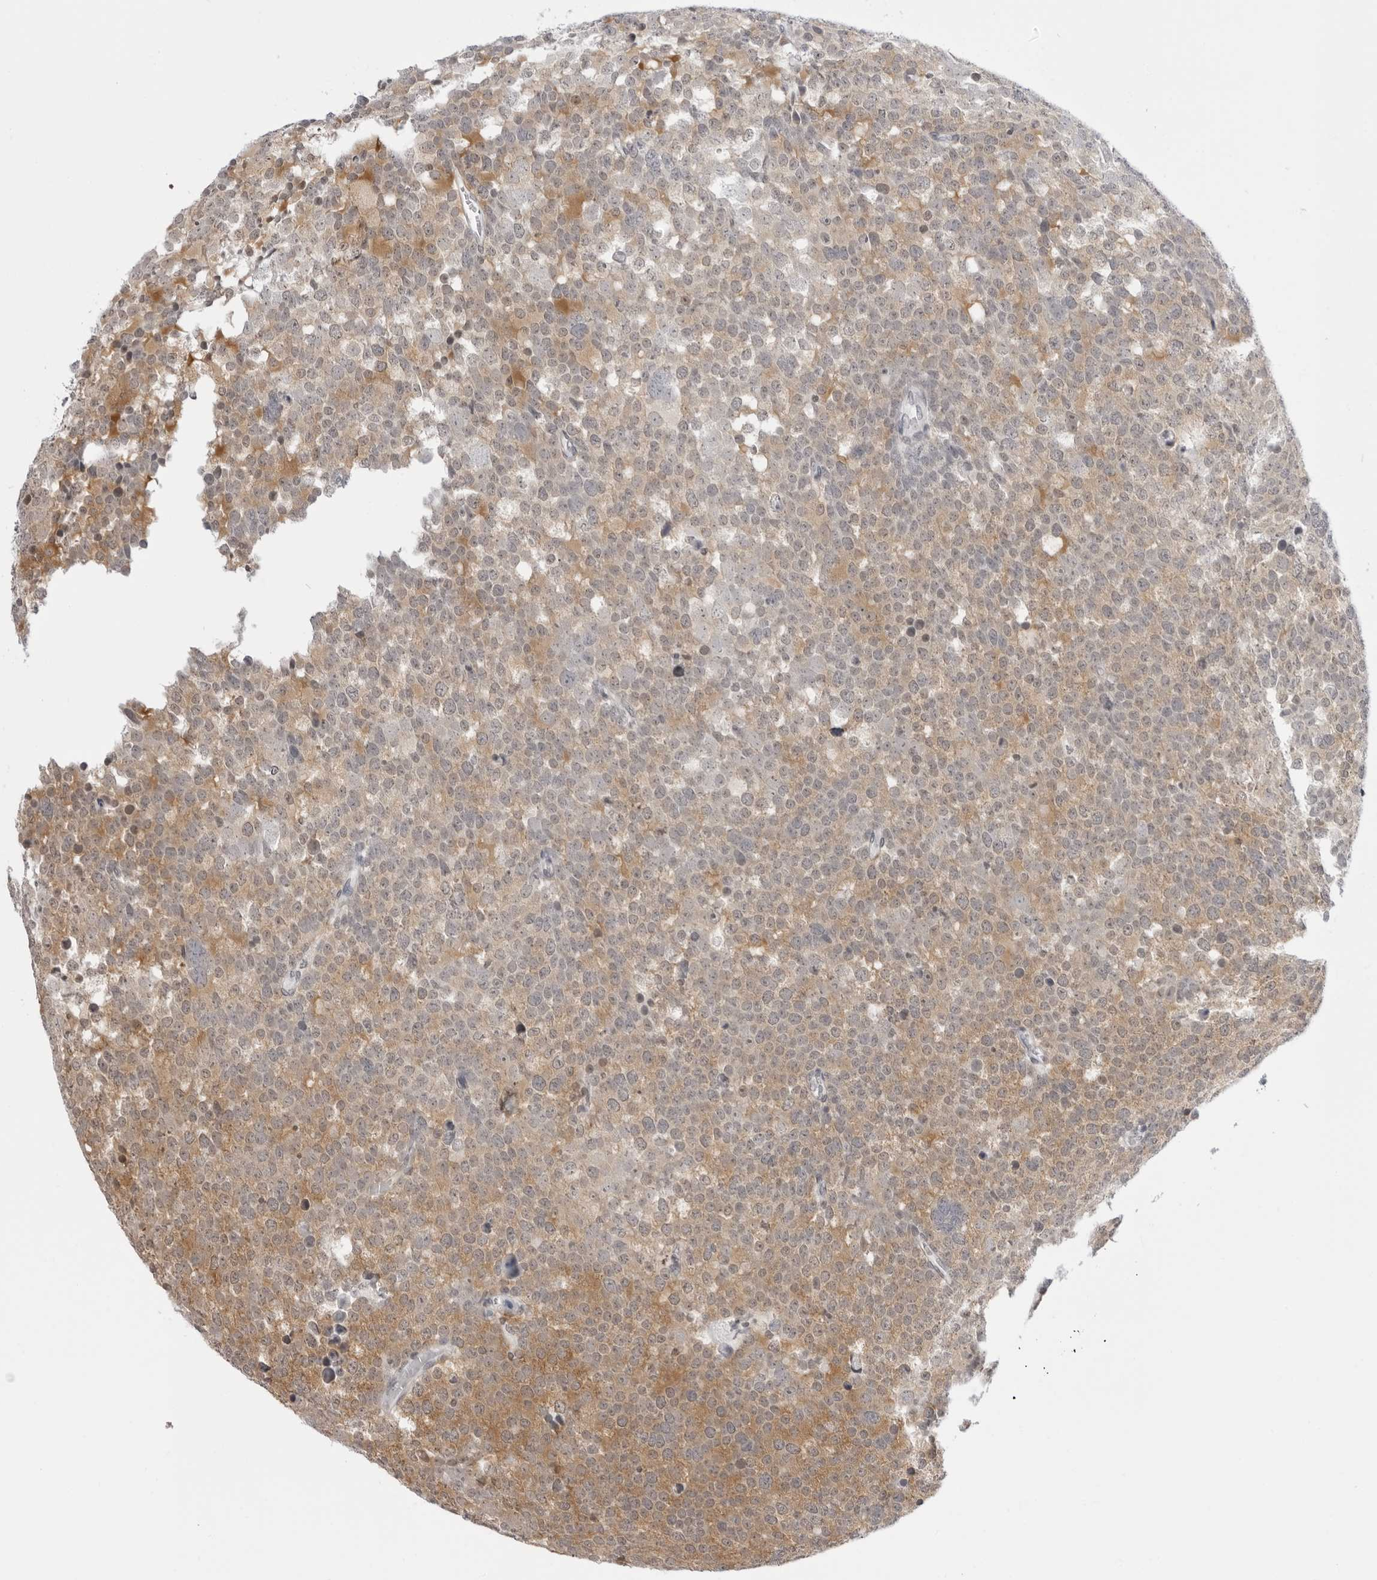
{"staining": {"intensity": "moderate", "quantity": "25%-75%", "location": "cytoplasmic/membranous"}, "tissue": "testis cancer", "cell_type": "Tumor cells", "image_type": "cancer", "snomed": [{"axis": "morphology", "description": "Seminoma, NOS"}, {"axis": "topography", "description": "Testis"}], "caption": "A photomicrograph showing moderate cytoplasmic/membranous expression in about 25%-75% of tumor cells in testis cancer, as visualized by brown immunohistochemical staining.", "gene": "PPP2R5C", "patient": {"sex": "male", "age": 71}}